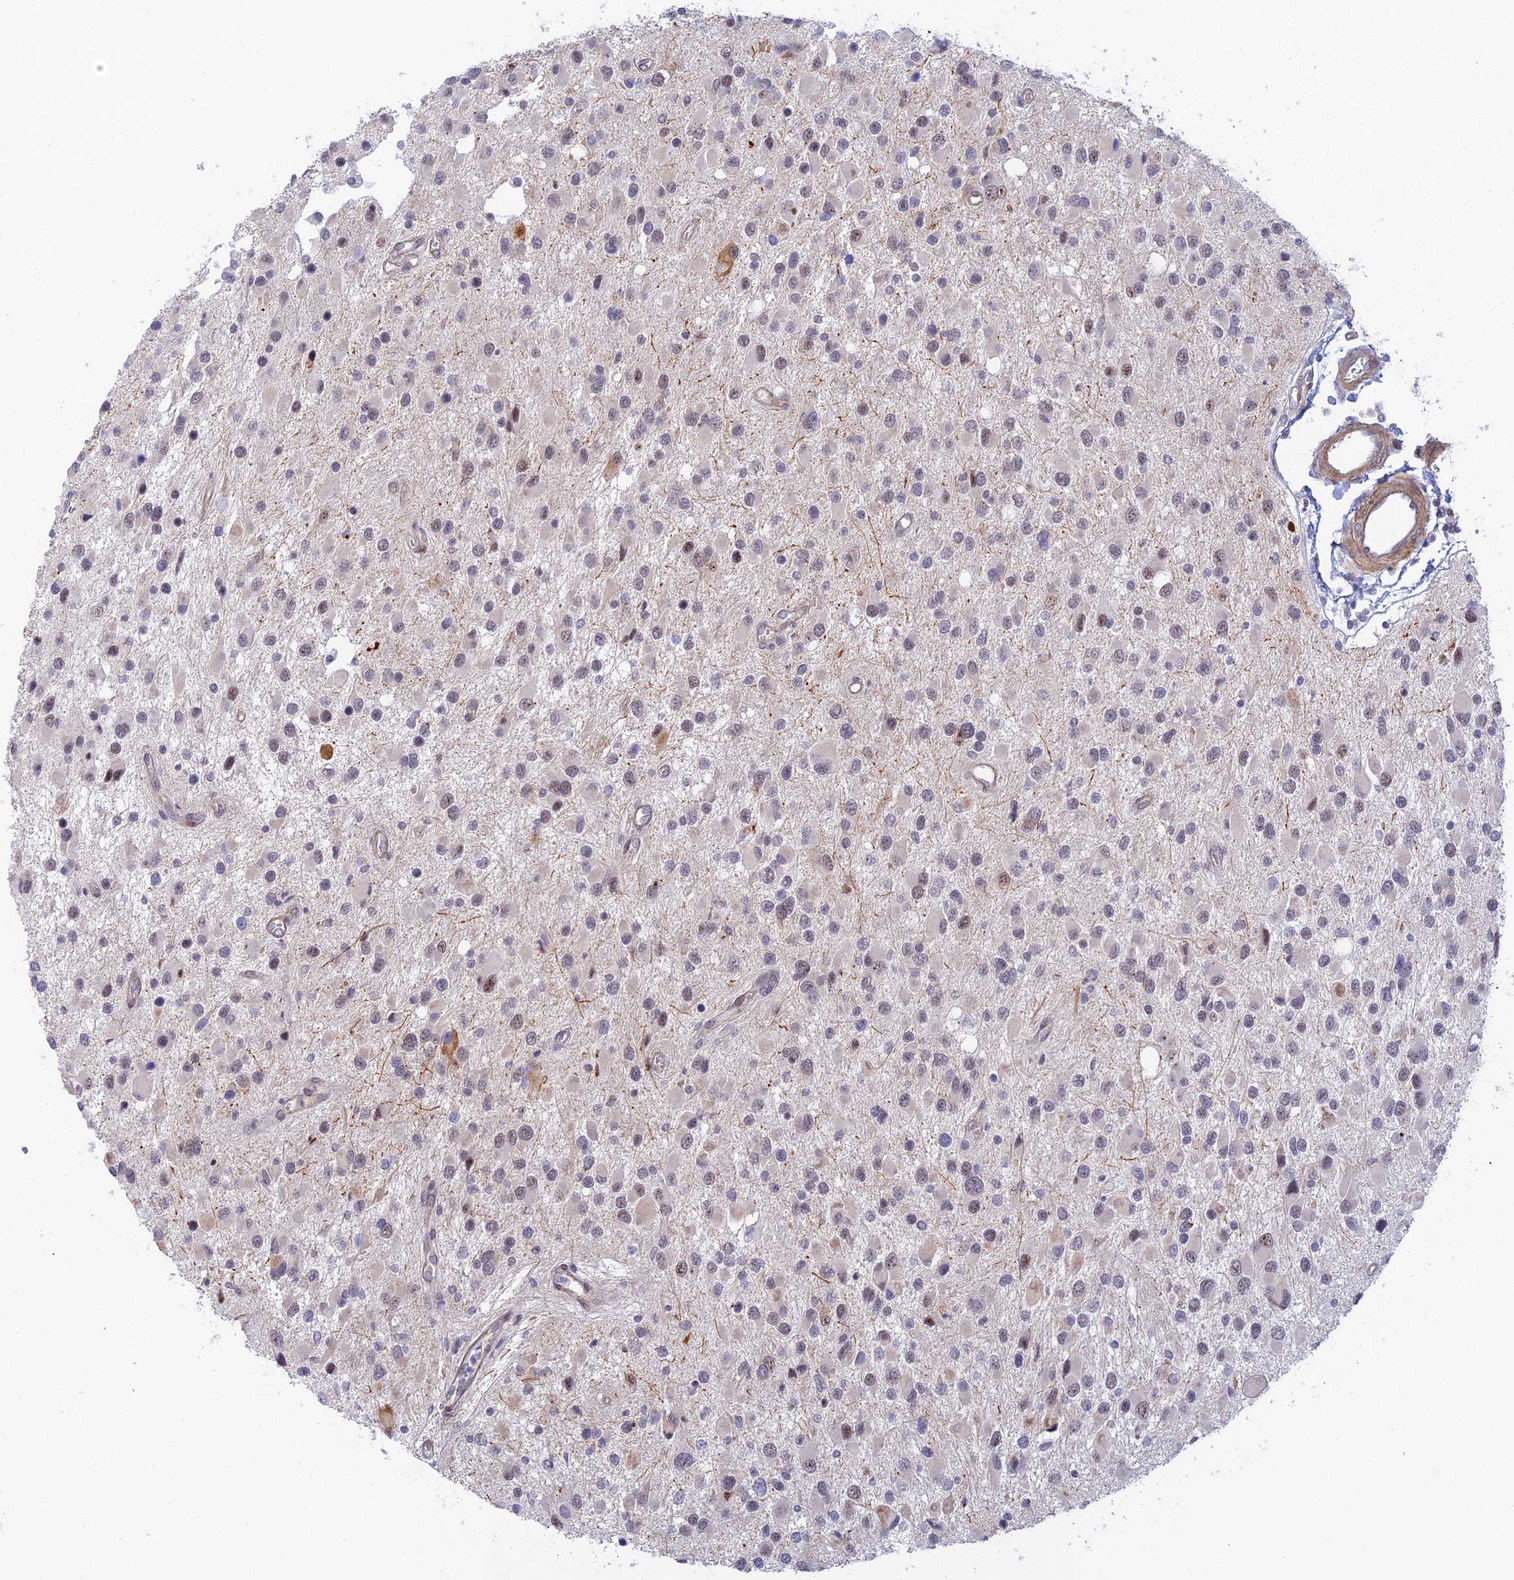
{"staining": {"intensity": "weak", "quantity": "25%-75%", "location": "nuclear"}, "tissue": "glioma", "cell_type": "Tumor cells", "image_type": "cancer", "snomed": [{"axis": "morphology", "description": "Glioma, malignant, High grade"}, {"axis": "topography", "description": "Brain"}], "caption": "Glioma stained with immunohistochemistry reveals weak nuclear staining in about 25%-75% of tumor cells.", "gene": "CFAP92", "patient": {"sex": "male", "age": 53}}